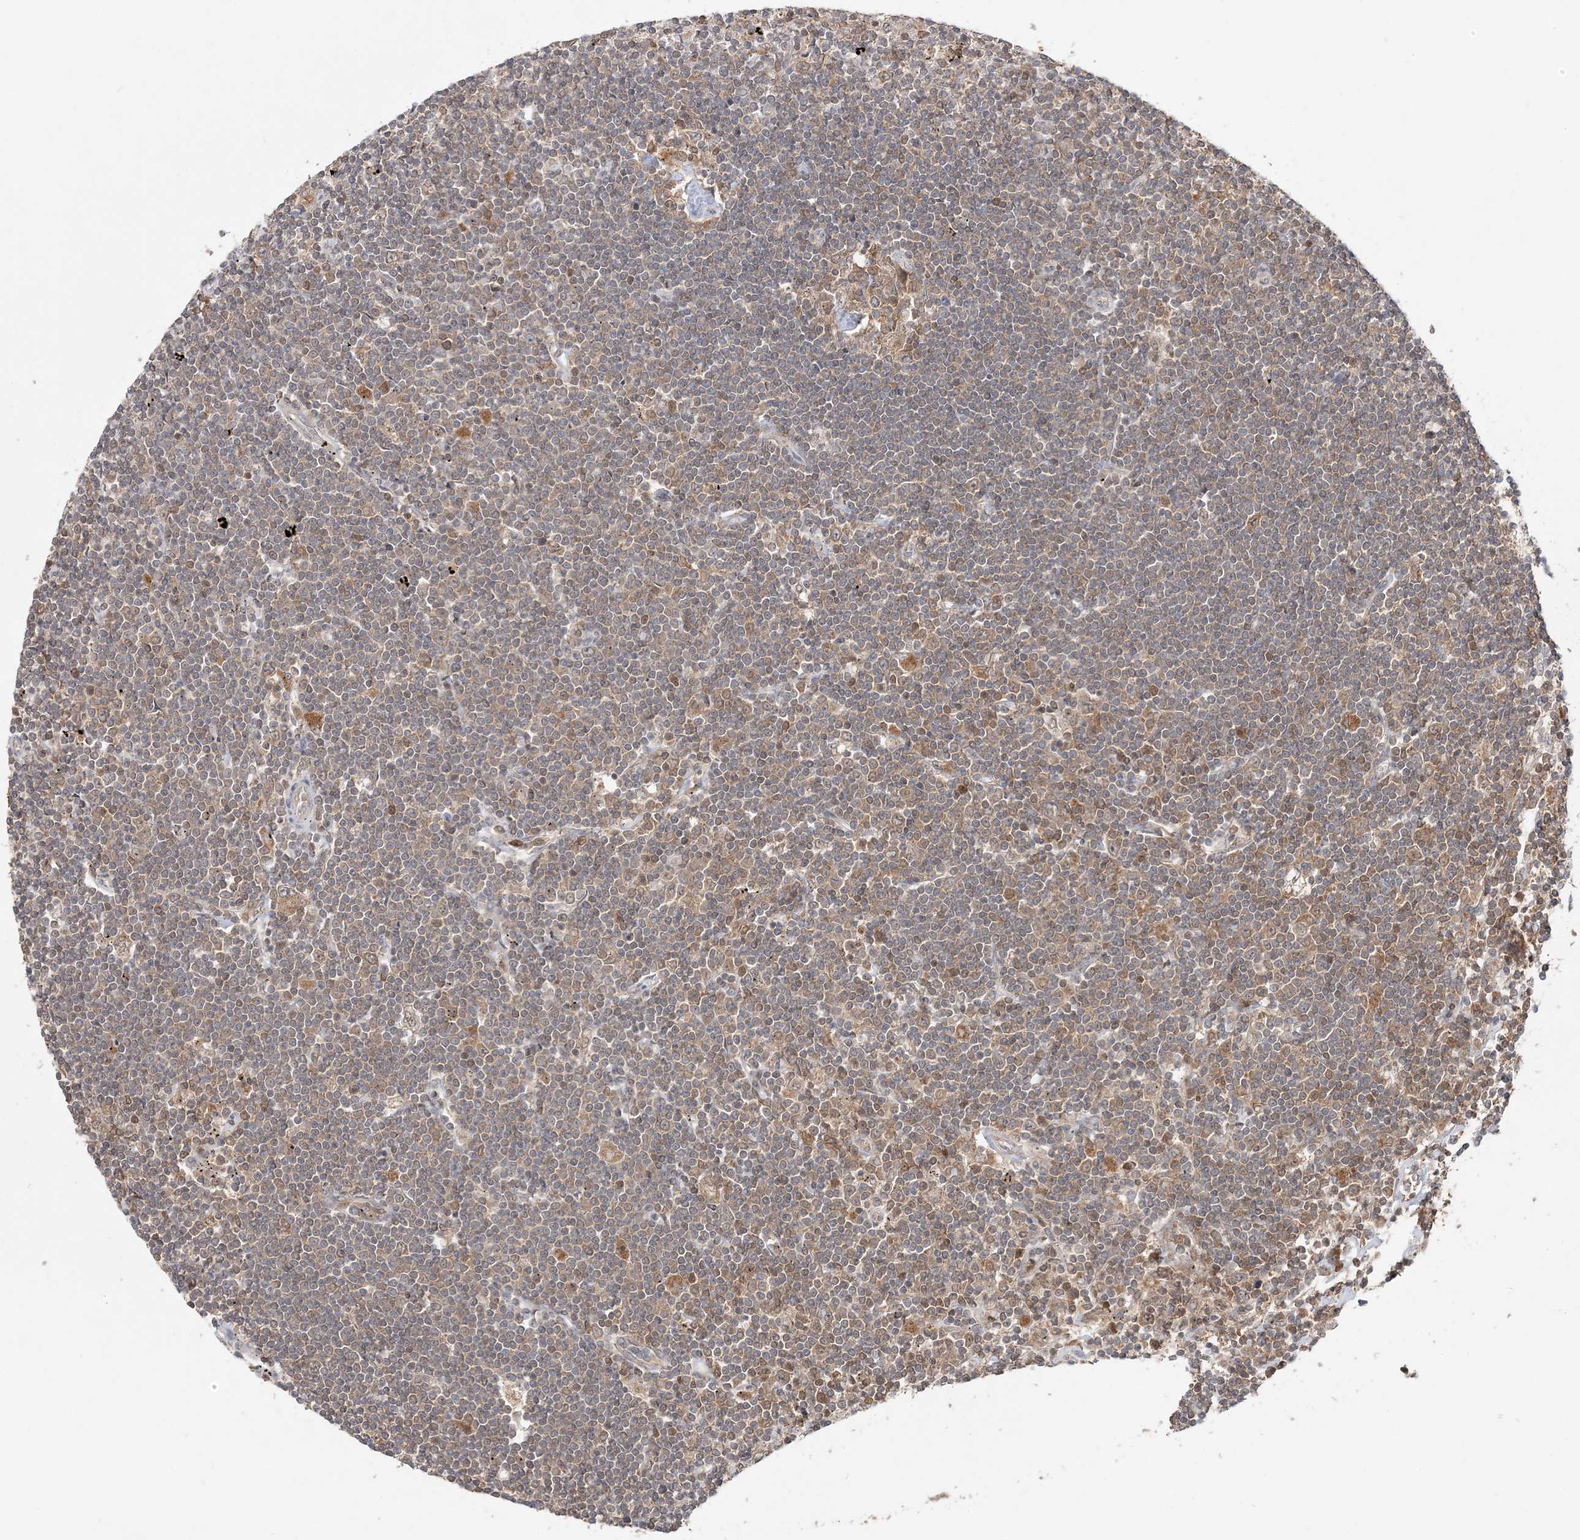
{"staining": {"intensity": "weak", "quantity": "<25%", "location": "cytoplasmic/membranous"}, "tissue": "lymphoma", "cell_type": "Tumor cells", "image_type": "cancer", "snomed": [{"axis": "morphology", "description": "Malignant lymphoma, non-Hodgkin's type, Low grade"}, {"axis": "topography", "description": "Spleen"}], "caption": "Immunohistochemistry micrograph of human low-grade malignant lymphoma, non-Hodgkin's type stained for a protein (brown), which exhibits no expression in tumor cells.", "gene": "CAB39", "patient": {"sex": "male", "age": 76}}